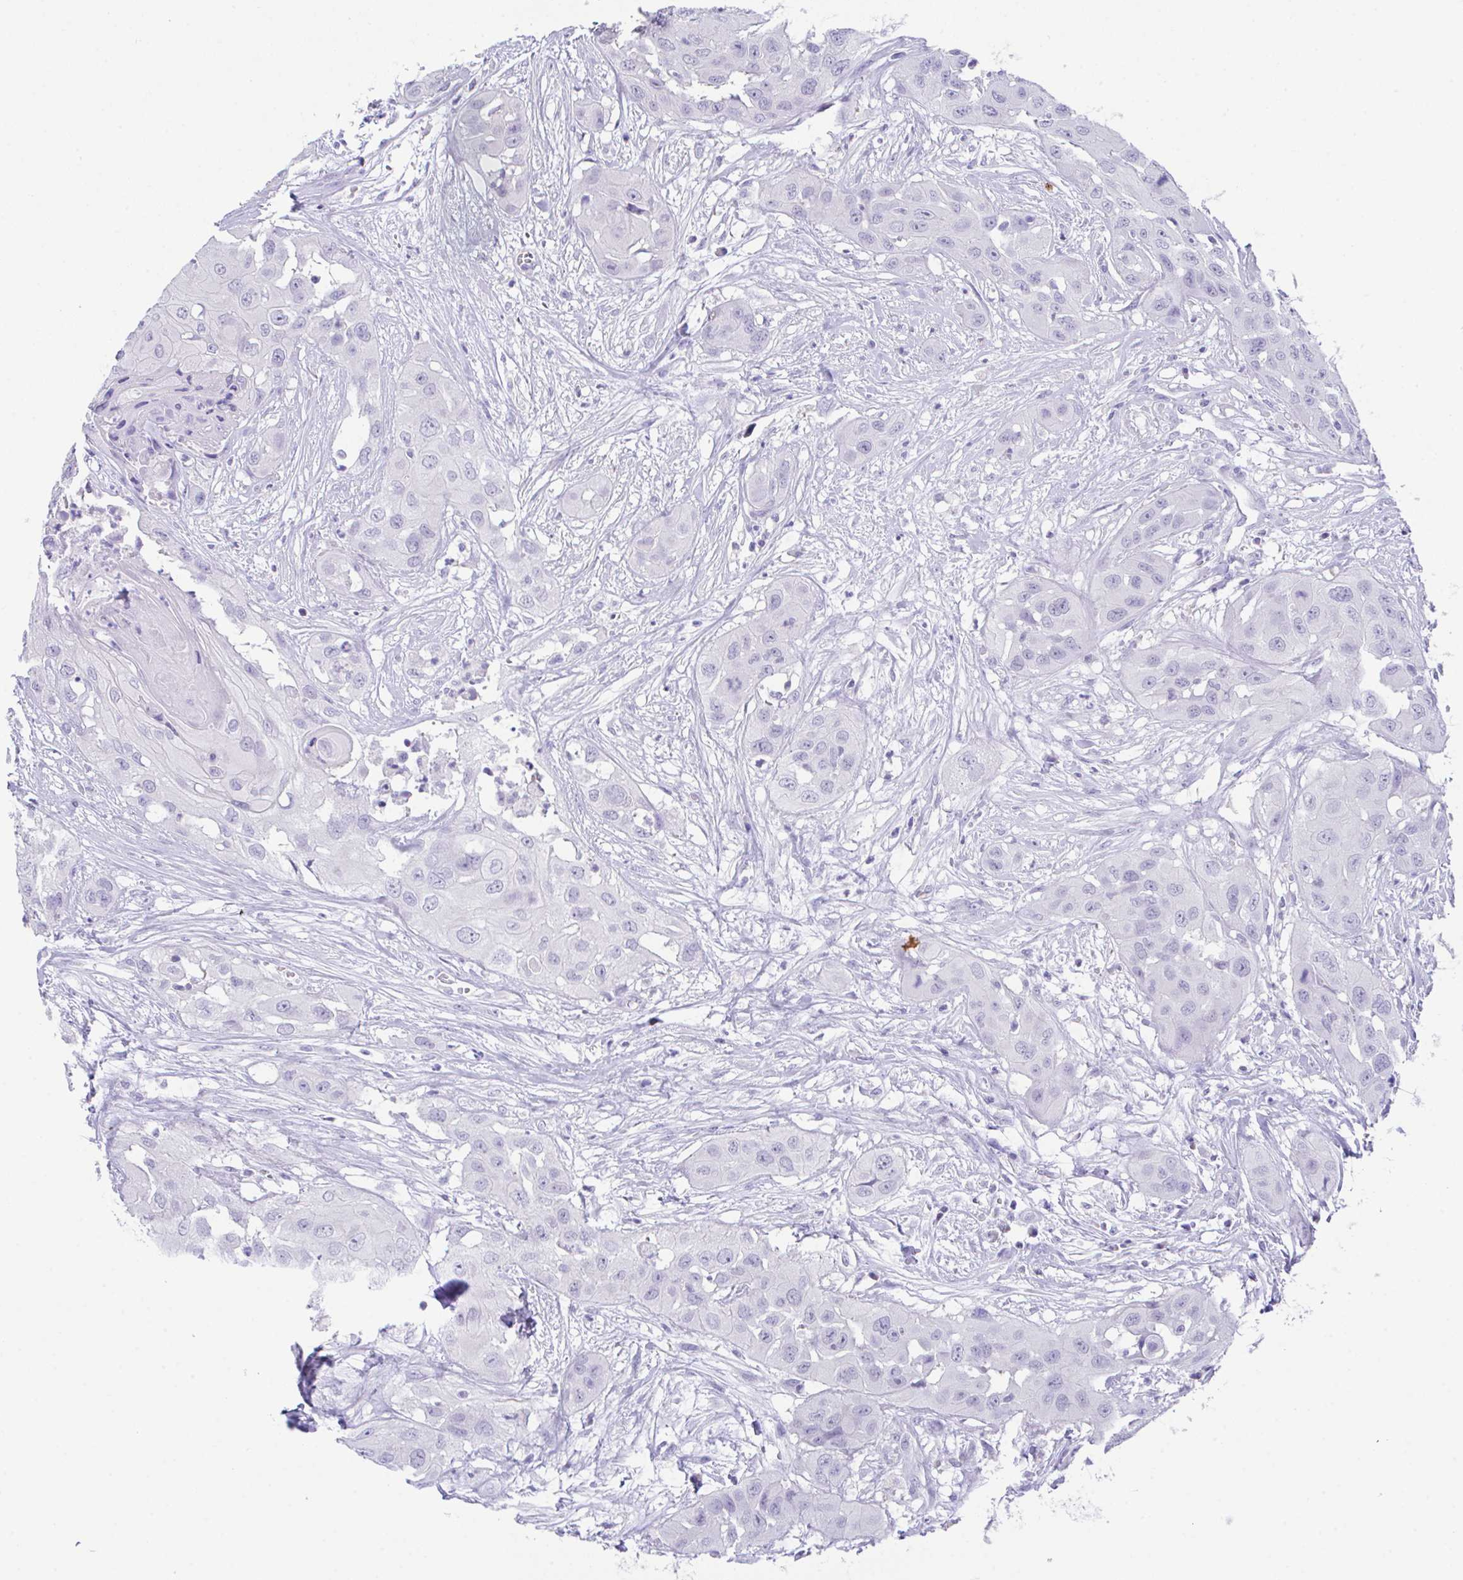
{"staining": {"intensity": "negative", "quantity": "none", "location": "none"}, "tissue": "head and neck cancer", "cell_type": "Tumor cells", "image_type": "cancer", "snomed": [{"axis": "morphology", "description": "Squamous cell carcinoma, NOS"}, {"axis": "topography", "description": "Head-Neck"}], "caption": "DAB (3,3'-diaminobenzidine) immunohistochemical staining of human head and neck cancer exhibits no significant expression in tumor cells.", "gene": "HACD4", "patient": {"sex": "male", "age": 83}}